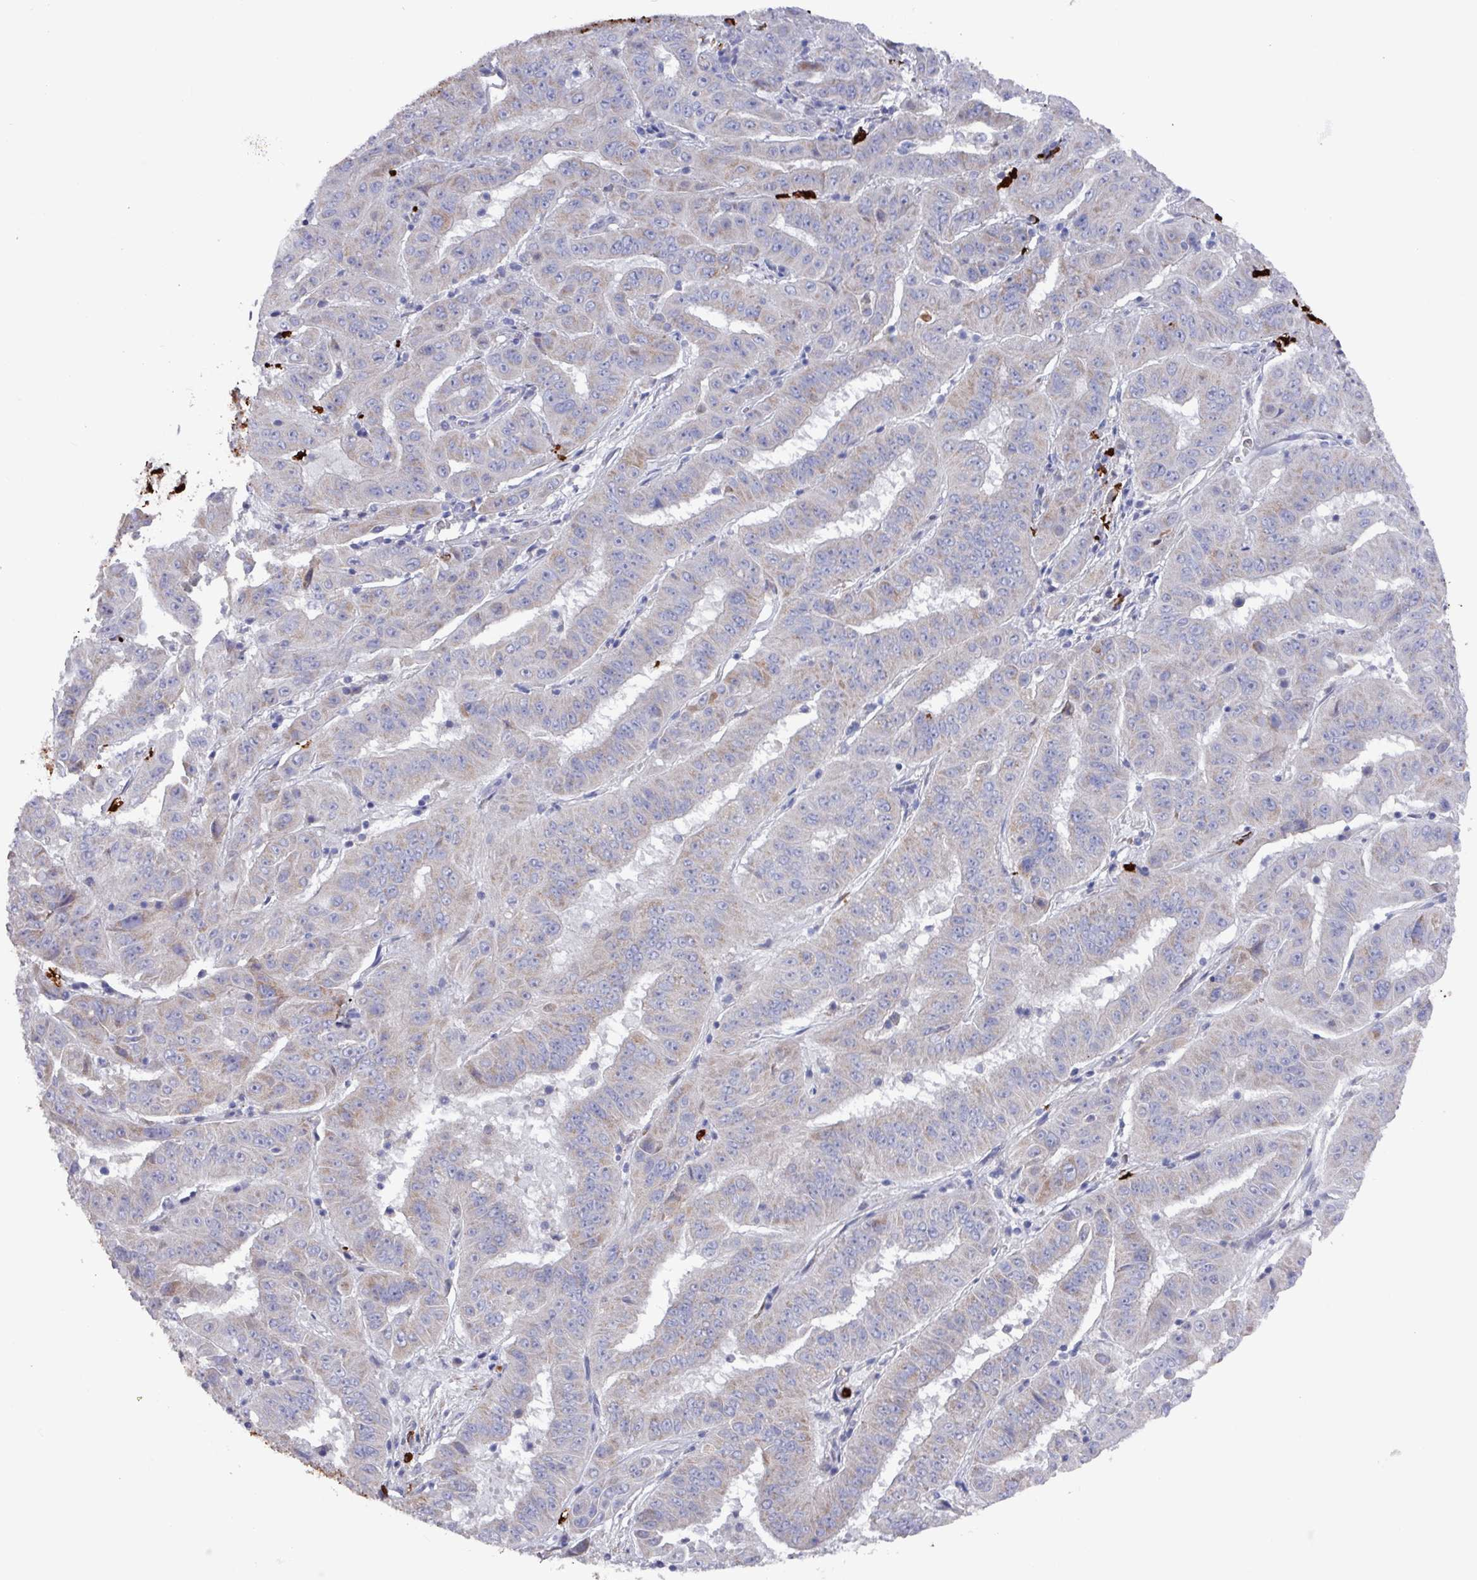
{"staining": {"intensity": "weak", "quantity": "25%-75%", "location": "cytoplasmic/membranous"}, "tissue": "pancreatic cancer", "cell_type": "Tumor cells", "image_type": "cancer", "snomed": [{"axis": "morphology", "description": "Adenocarcinoma, NOS"}, {"axis": "topography", "description": "Pancreas"}], "caption": "An image showing weak cytoplasmic/membranous staining in approximately 25%-75% of tumor cells in pancreatic cancer (adenocarcinoma), as visualized by brown immunohistochemical staining.", "gene": "UQCC2", "patient": {"sex": "male", "age": 63}}